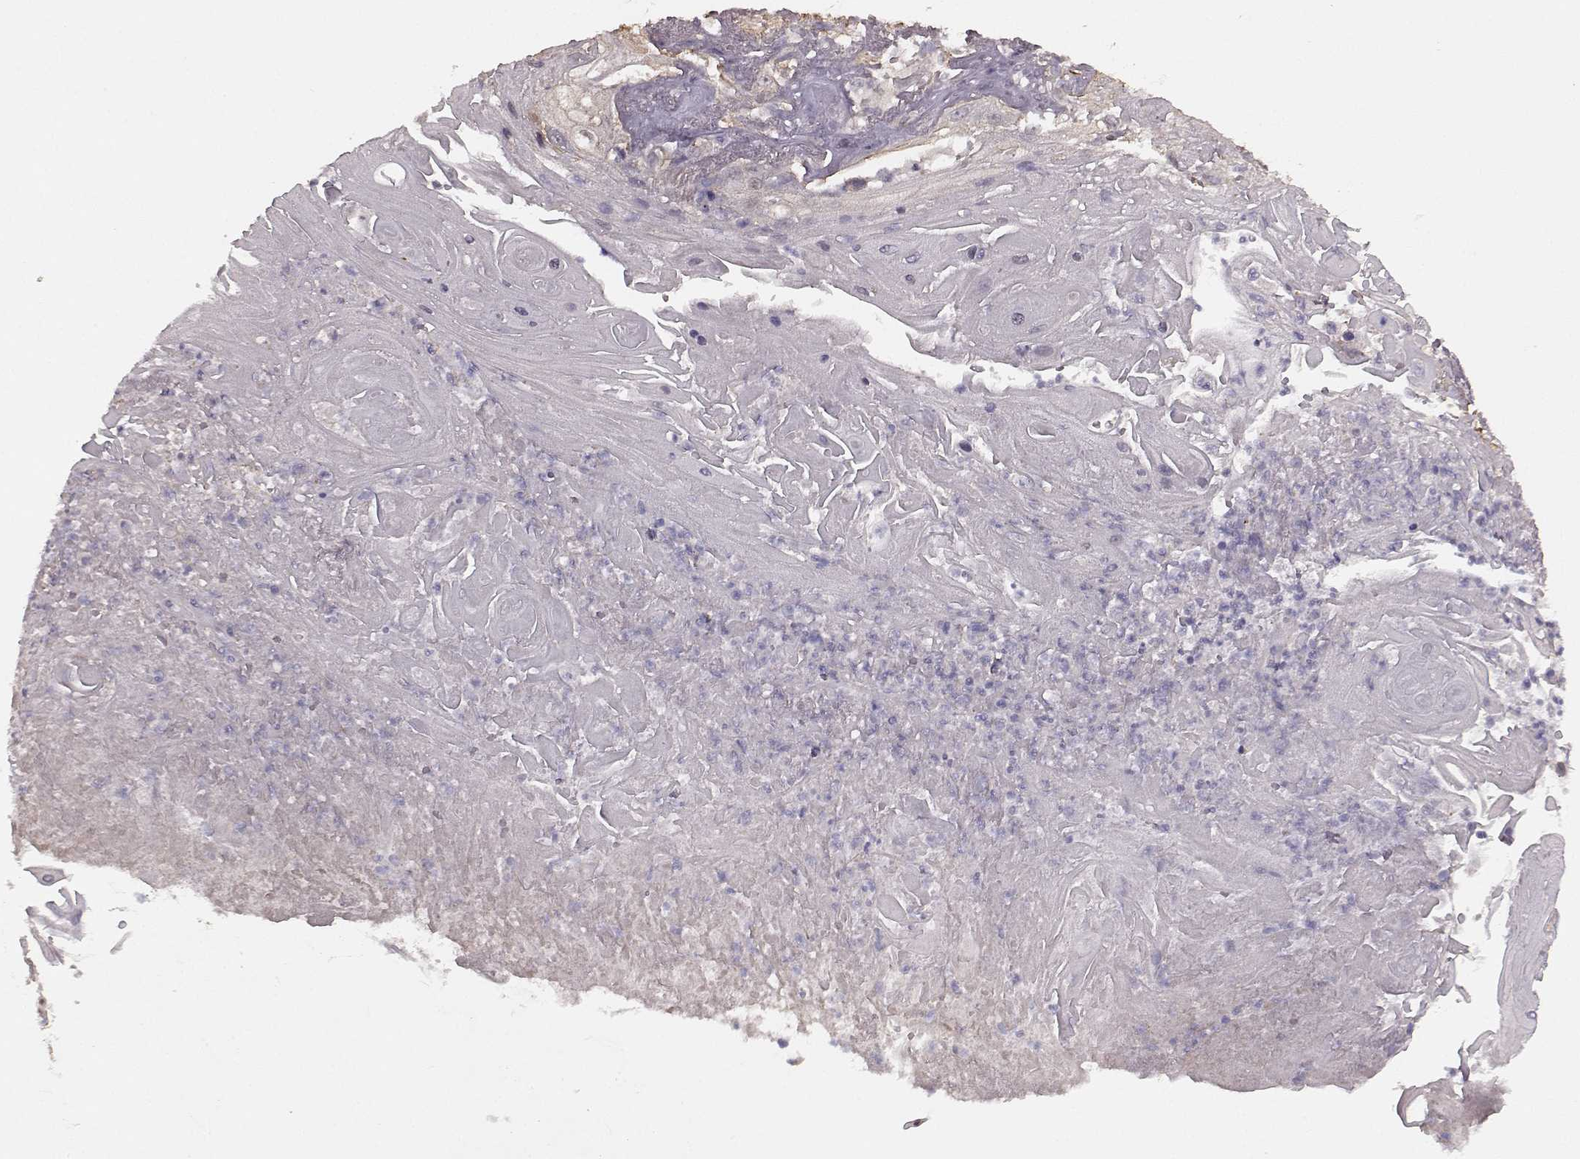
{"staining": {"intensity": "negative", "quantity": "none", "location": "none"}, "tissue": "skin cancer", "cell_type": "Tumor cells", "image_type": "cancer", "snomed": [{"axis": "morphology", "description": "Squamous cell carcinoma, NOS"}, {"axis": "topography", "description": "Skin"}], "caption": "Immunohistochemical staining of squamous cell carcinoma (skin) shows no significant positivity in tumor cells.", "gene": "PDCD1", "patient": {"sex": "male", "age": 62}}